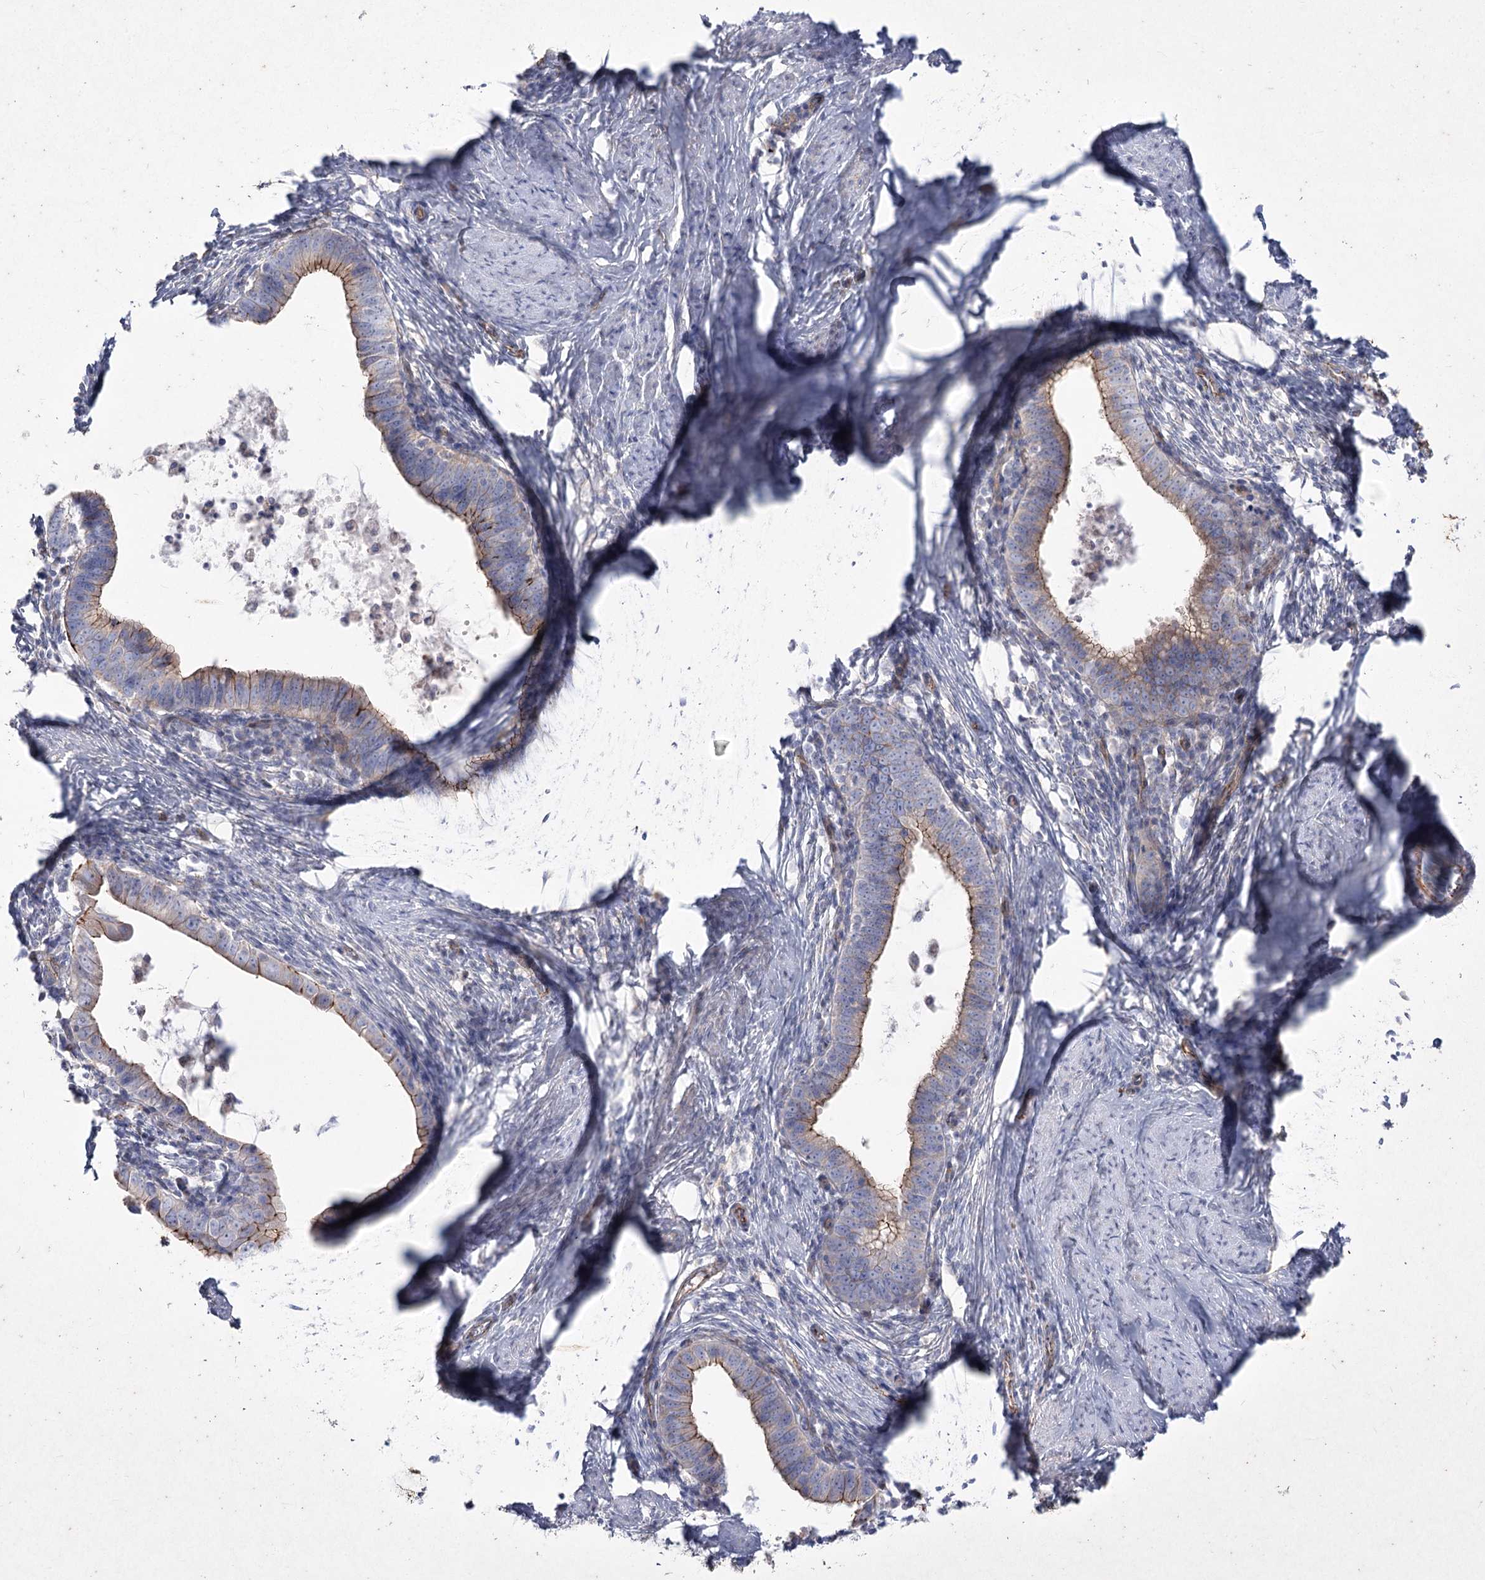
{"staining": {"intensity": "moderate", "quantity": ">75%", "location": "cytoplasmic/membranous"}, "tissue": "cervical cancer", "cell_type": "Tumor cells", "image_type": "cancer", "snomed": [{"axis": "morphology", "description": "Adenocarcinoma, NOS"}, {"axis": "topography", "description": "Cervix"}], "caption": "This is a histology image of immunohistochemistry (IHC) staining of adenocarcinoma (cervical), which shows moderate positivity in the cytoplasmic/membranous of tumor cells.", "gene": "LDLRAD3", "patient": {"sex": "female", "age": 36}}